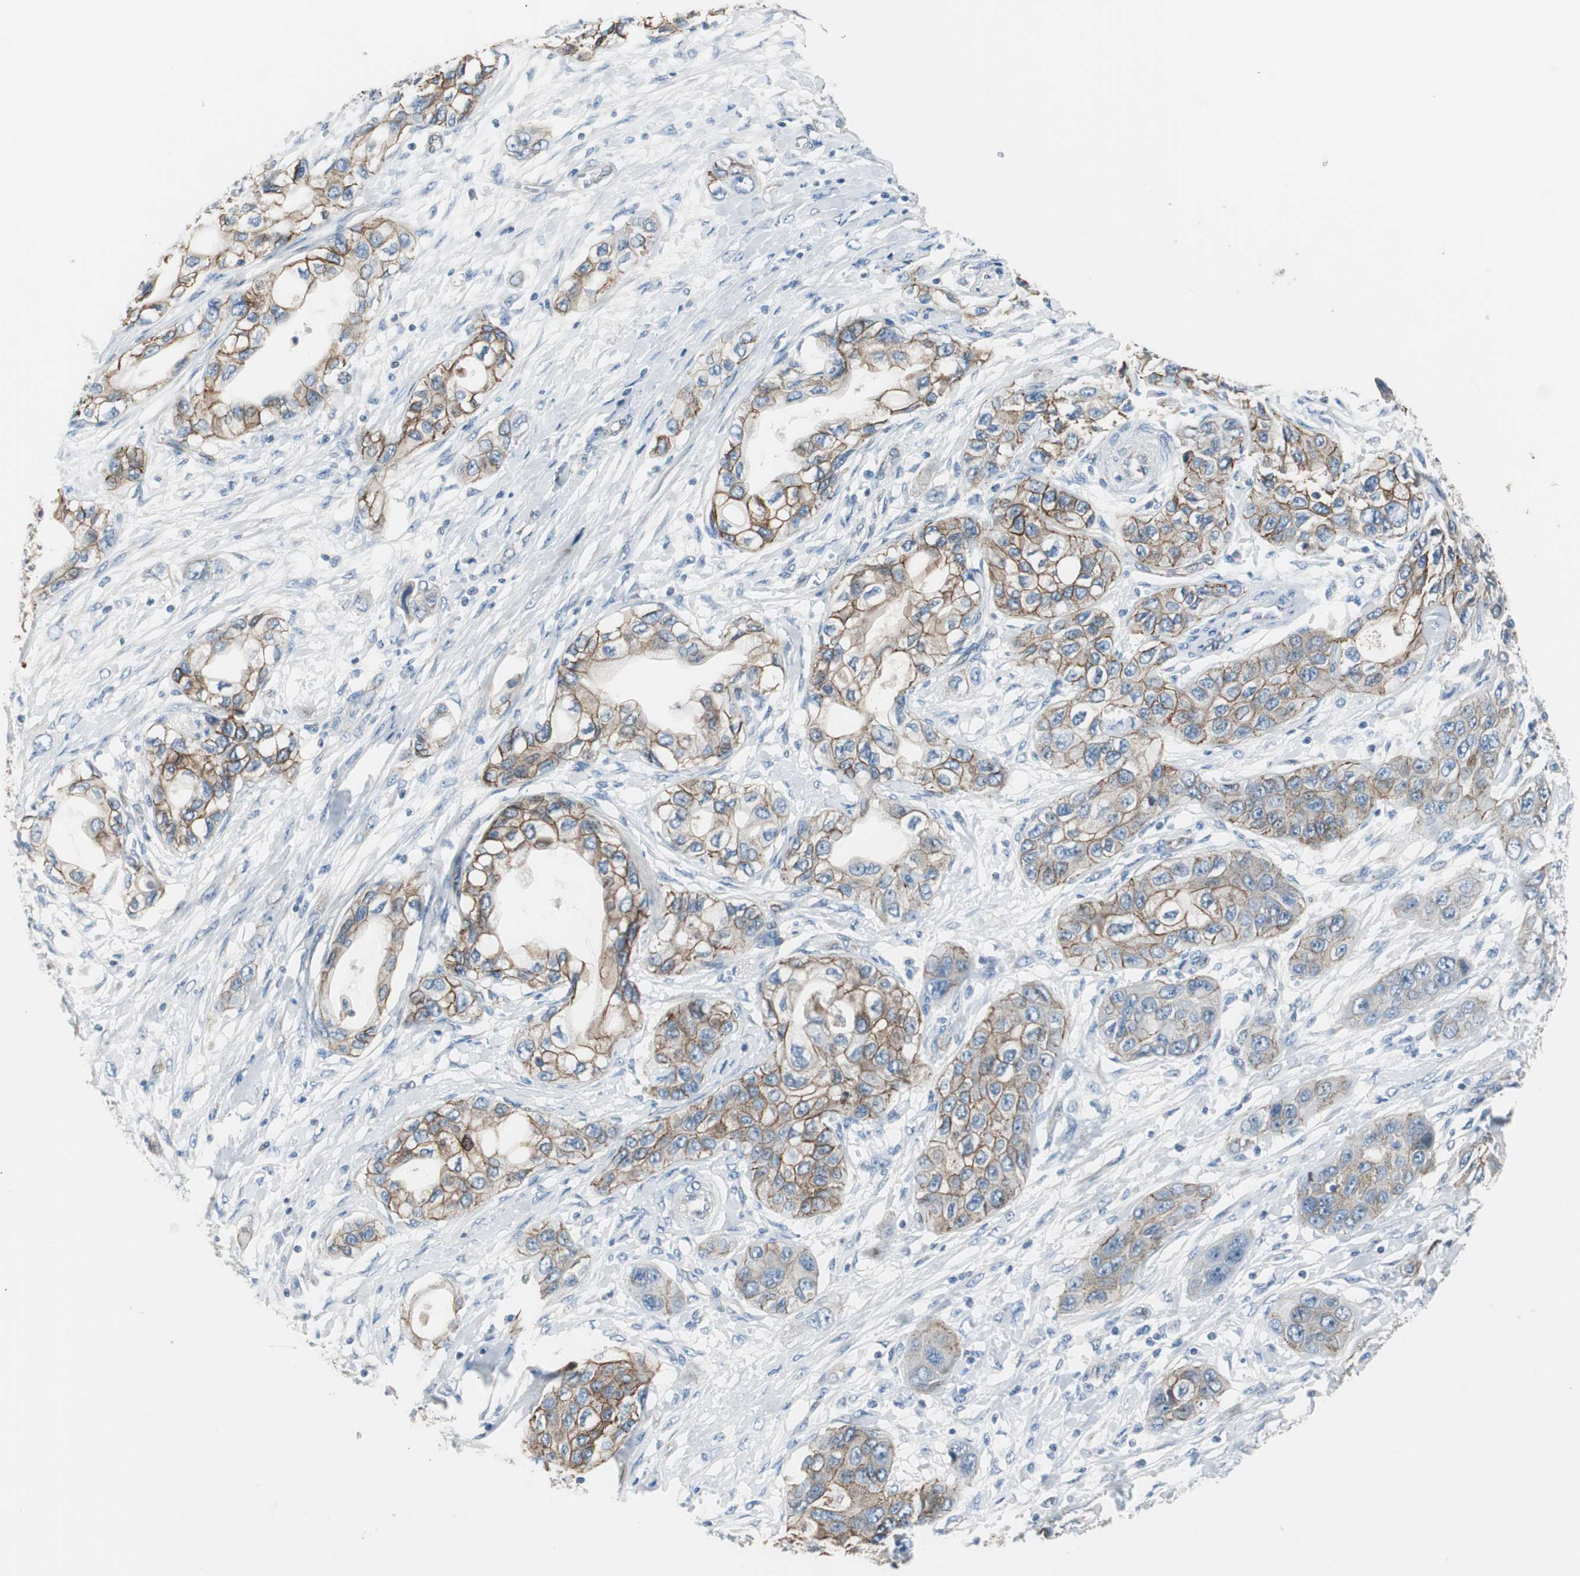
{"staining": {"intensity": "moderate", "quantity": ">75%", "location": "cytoplasmic/membranous"}, "tissue": "pancreatic cancer", "cell_type": "Tumor cells", "image_type": "cancer", "snomed": [{"axis": "morphology", "description": "Adenocarcinoma, NOS"}, {"axis": "topography", "description": "Pancreas"}], "caption": "Immunohistochemistry of human adenocarcinoma (pancreatic) demonstrates medium levels of moderate cytoplasmic/membranous expression in approximately >75% of tumor cells.", "gene": "STXBP4", "patient": {"sex": "female", "age": 70}}